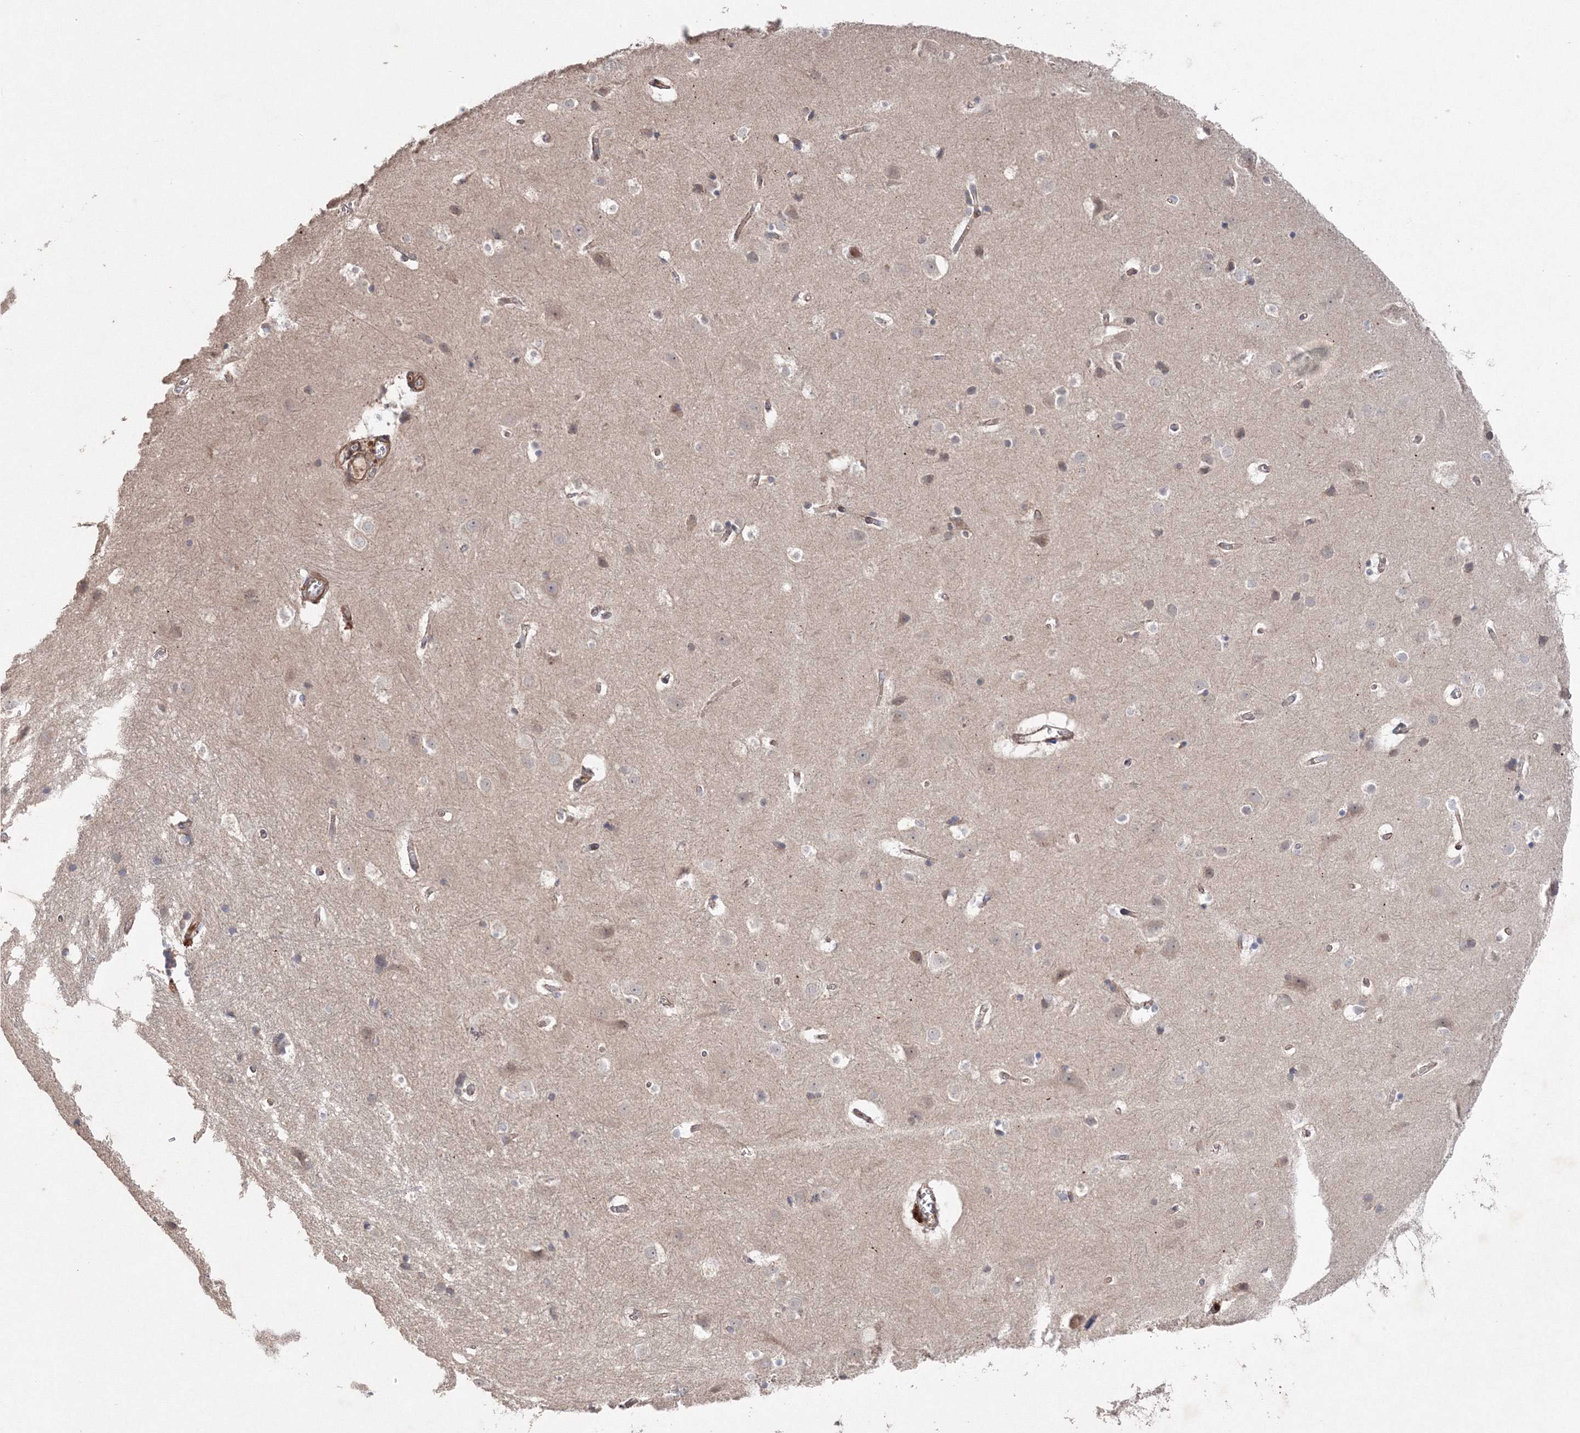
{"staining": {"intensity": "moderate", "quantity": ">75%", "location": "cytoplasmic/membranous"}, "tissue": "cerebral cortex", "cell_type": "Endothelial cells", "image_type": "normal", "snomed": [{"axis": "morphology", "description": "Normal tissue, NOS"}, {"axis": "topography", "description": "Cerebral cortex"}], "caption": "Cerebral cortex stained with DAB immunohistochemistry (IHC) demonstrates medium levels of moderate cytoplasmic/membranous expression in about >75% of endothelial cells.", "gene": "NOA1", "patient": {"sex": "male", "age": 54}}